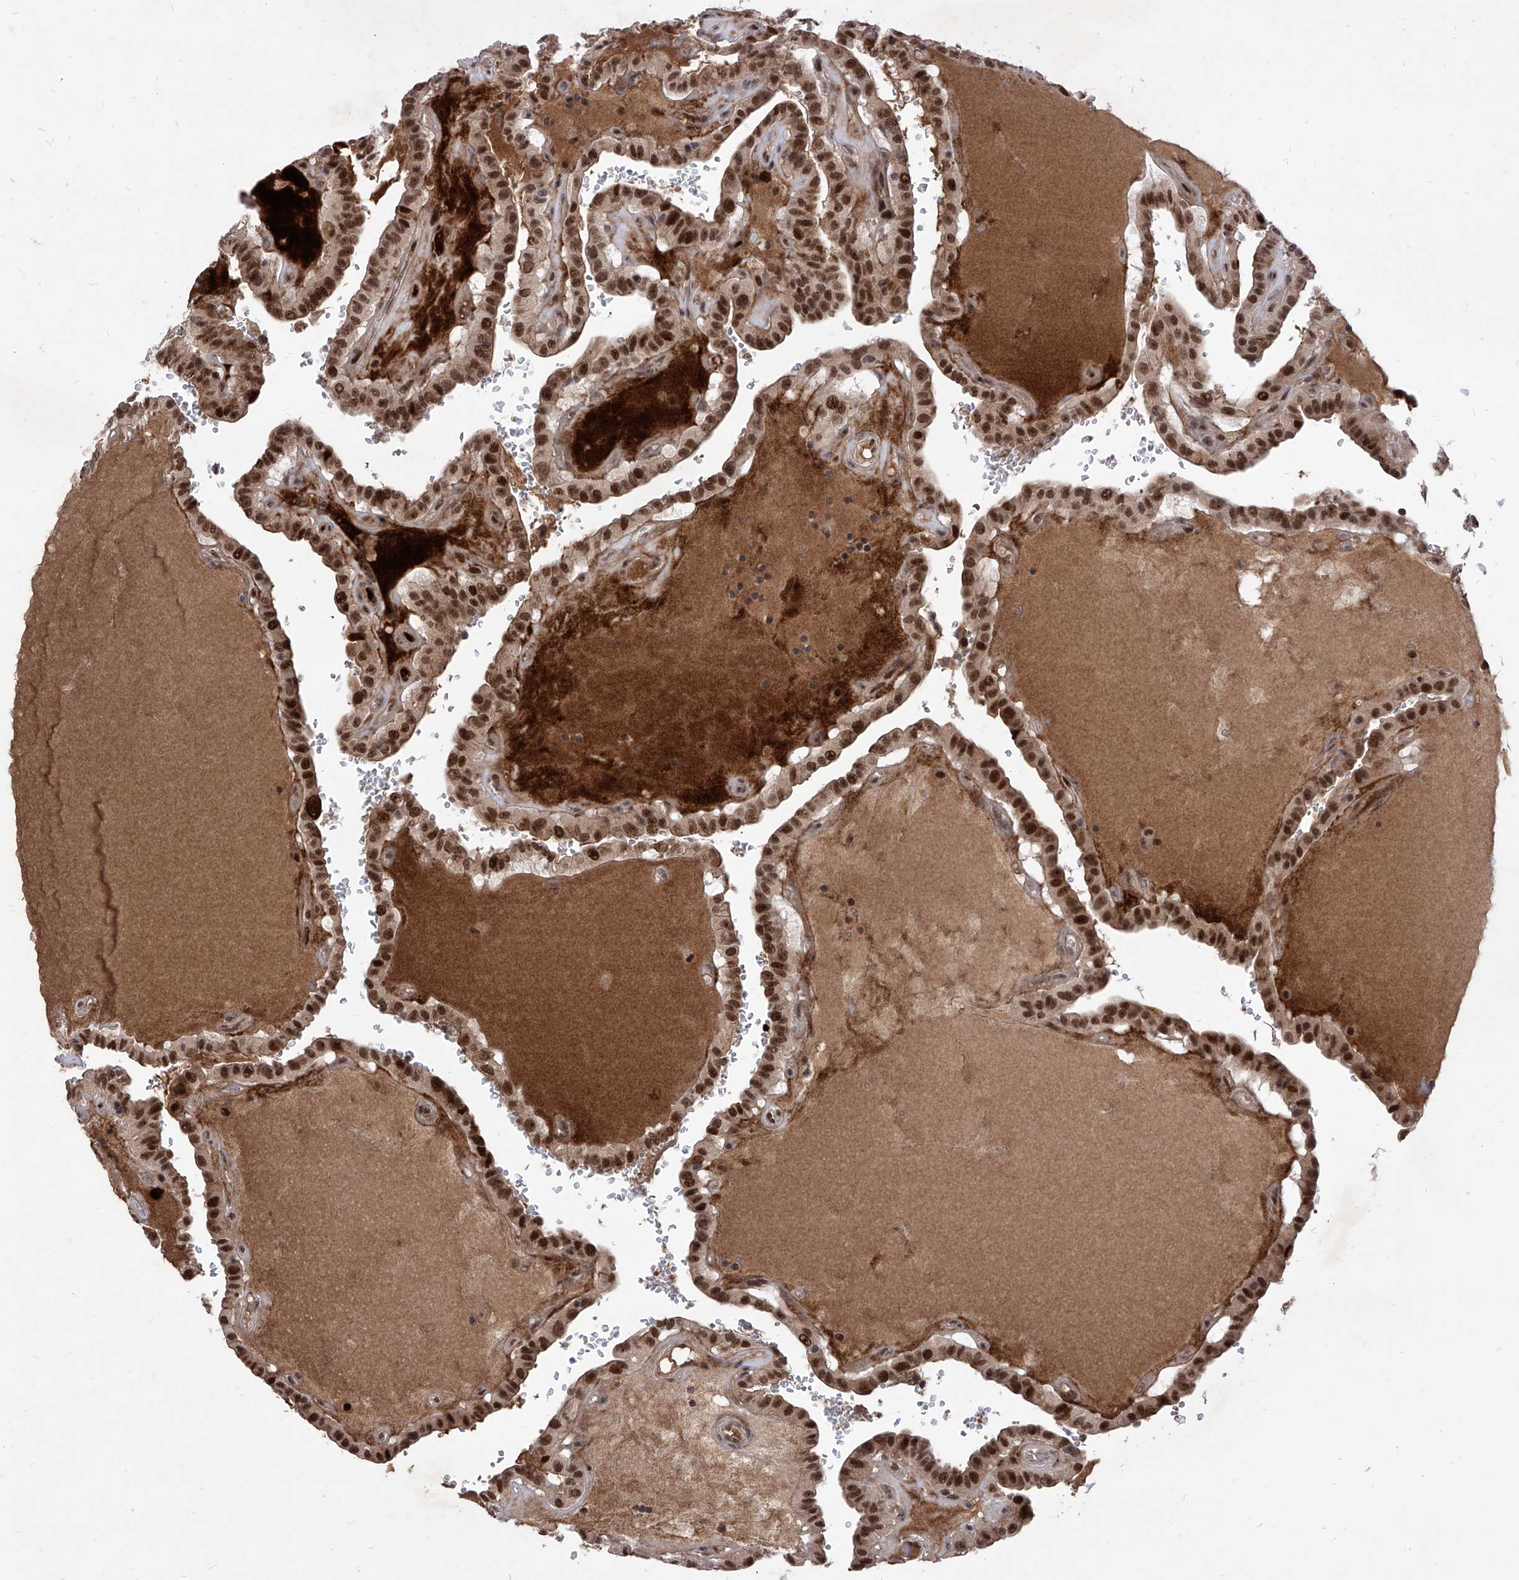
{"staining": {"intensity": "strong", "quantity": ">75%", "location": "nuclear"}, "tissue": "thyroid cancer", "cell_type": "Tumor cells", "image_type": "cancer", "snomed": [{"axis": "morphology", "description": "Papillary adenocarcinoma, NOS"}, {"axis": "topography", "description": "Thyroid gland"}], "caption": "Immunohistochemistry image of neoplastic tissue: human papillary adenocarcinoma (thyroid) stained using immunohistochemistry (IHC) displays high levels of strong protein expression localized specifically in the nuclear of tumor cells, appearing as a nuclear brown color.", "gene": "LGR4", "patient": {"sex": "male", "age": 77}}